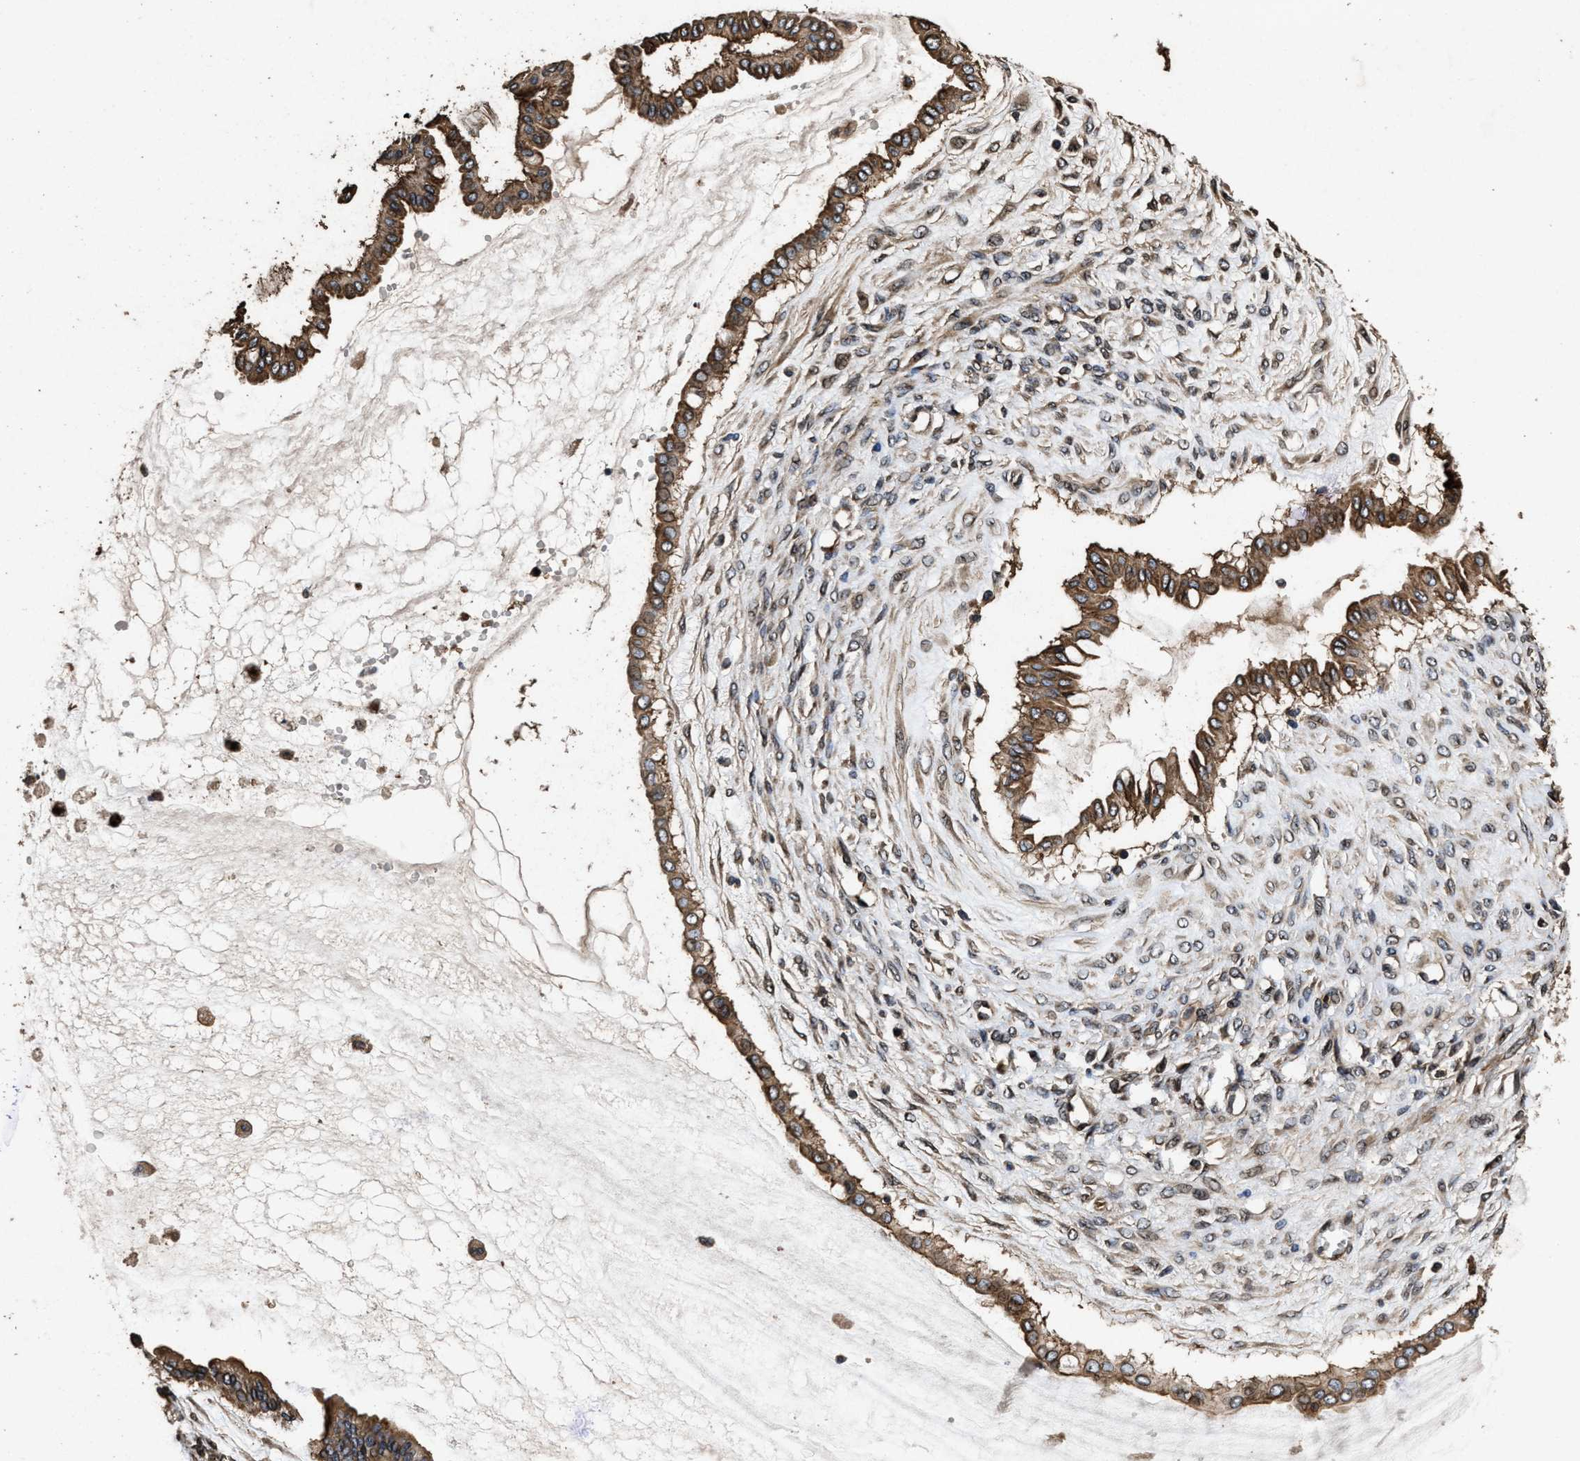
{"staining": {"intensity": "moderate", "quantity": ">75%", "location": "cytoplasmic/membranous"}, "tissue": "ovarian cancer", "cell_type": "Tumor cells", "image_type": "cancer", "snomed": [{"axis": "morphology", "description": "Cystadenocarcinoma, mucinous, NOS"}, {"axis": "topography", "description": "Ovary"}], "caption": "Protein expression analysis of ovarian cancer exhibits moderate cytoplasmic/membranous positivity in about >75% of tumor cells.", "gene": "ACCS", "patient": {"sex": "female", "age": 73}}